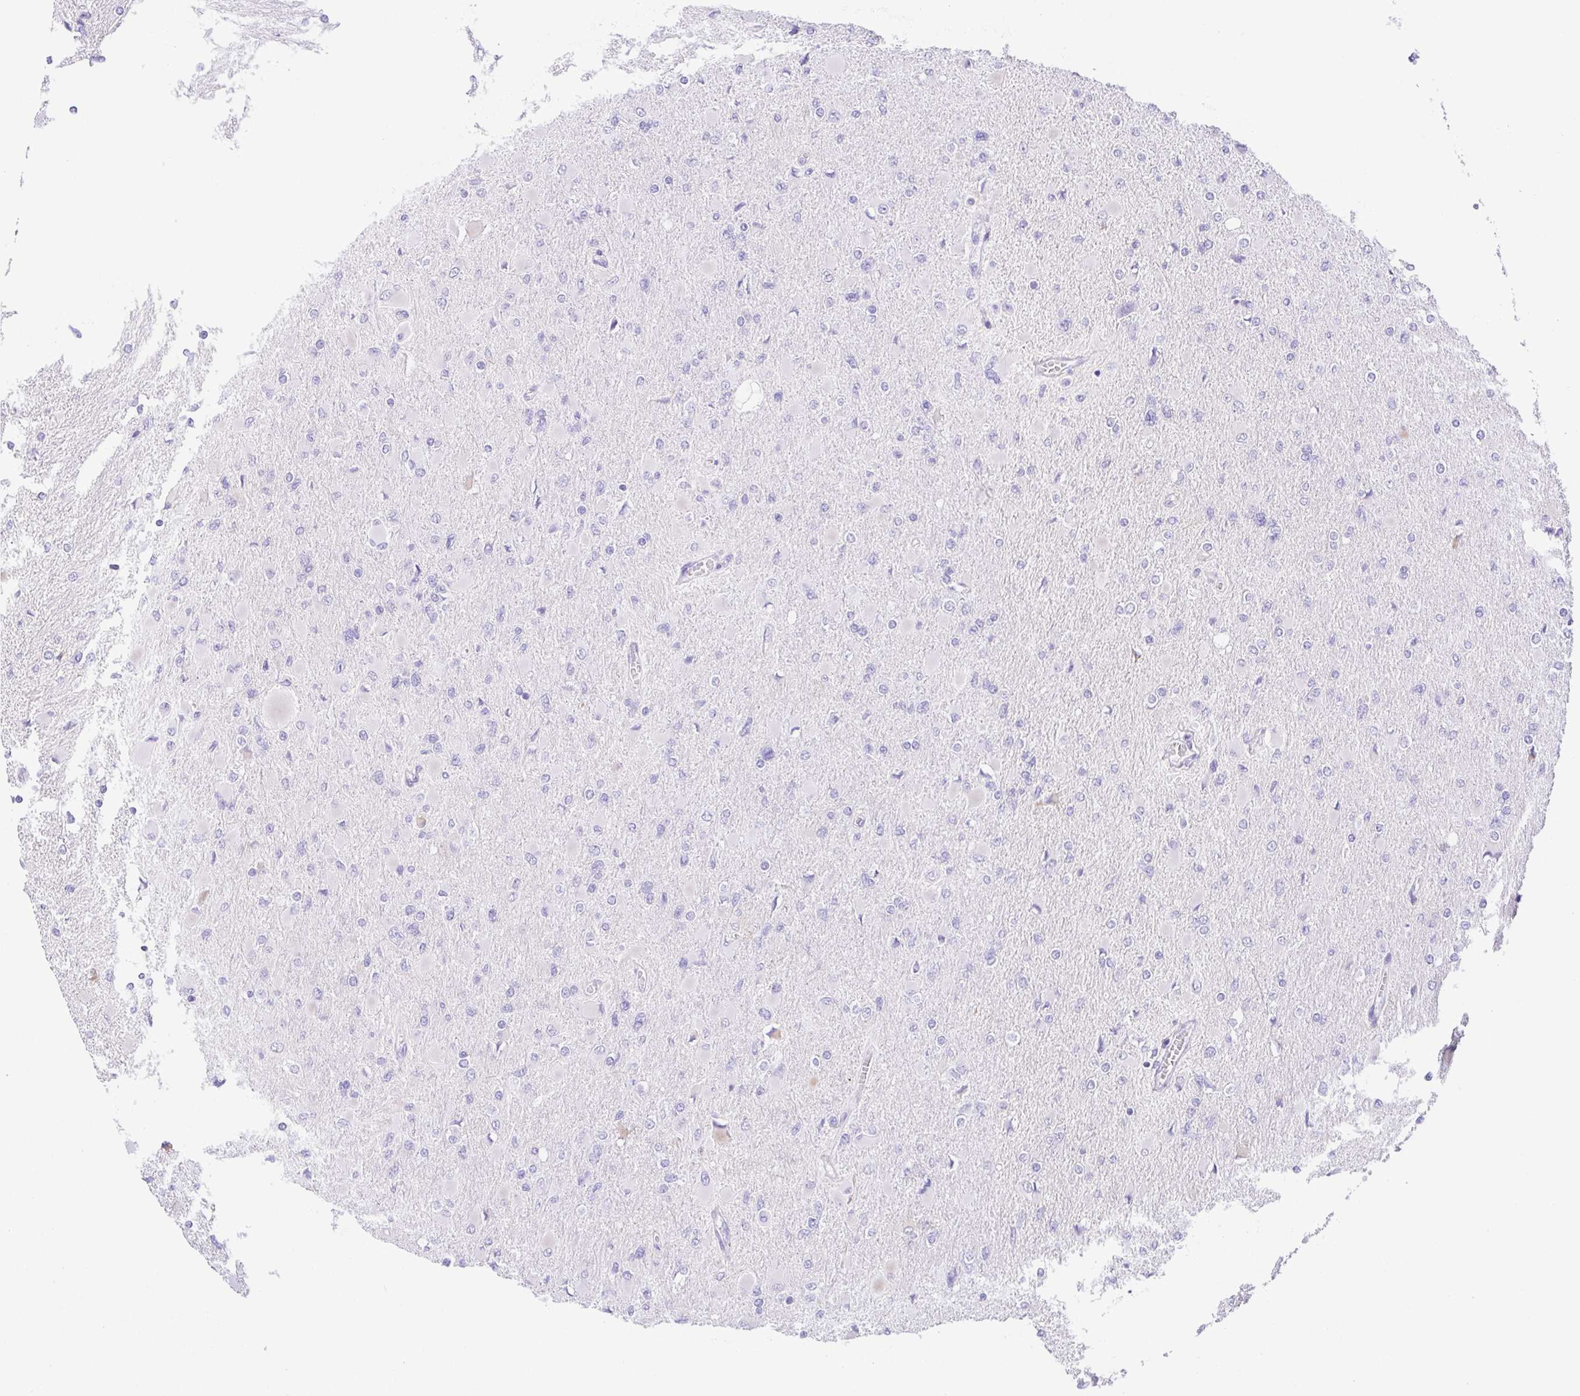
{"staining": {"intensity": "negative", "quantity": "none", "location": "none"}, "tissue": "glioma", "cell_type": "Tumor cells", "image_type": "cancer", "snomed": [{"axis": "morphology", "description": "Glioma, malignant, High grade"}, {"axis": "topography", "description": "Cerebral cortex"}], "caption": "Protein analysis of glioma reveals no significant staining in tumor cells. (DAB (3,3'-diaminobenzidine) IHC visualized using brightfield microscopy, high magnification).", "gene": "LUZP4", "patient": {"sex": "female", "age": 36}}